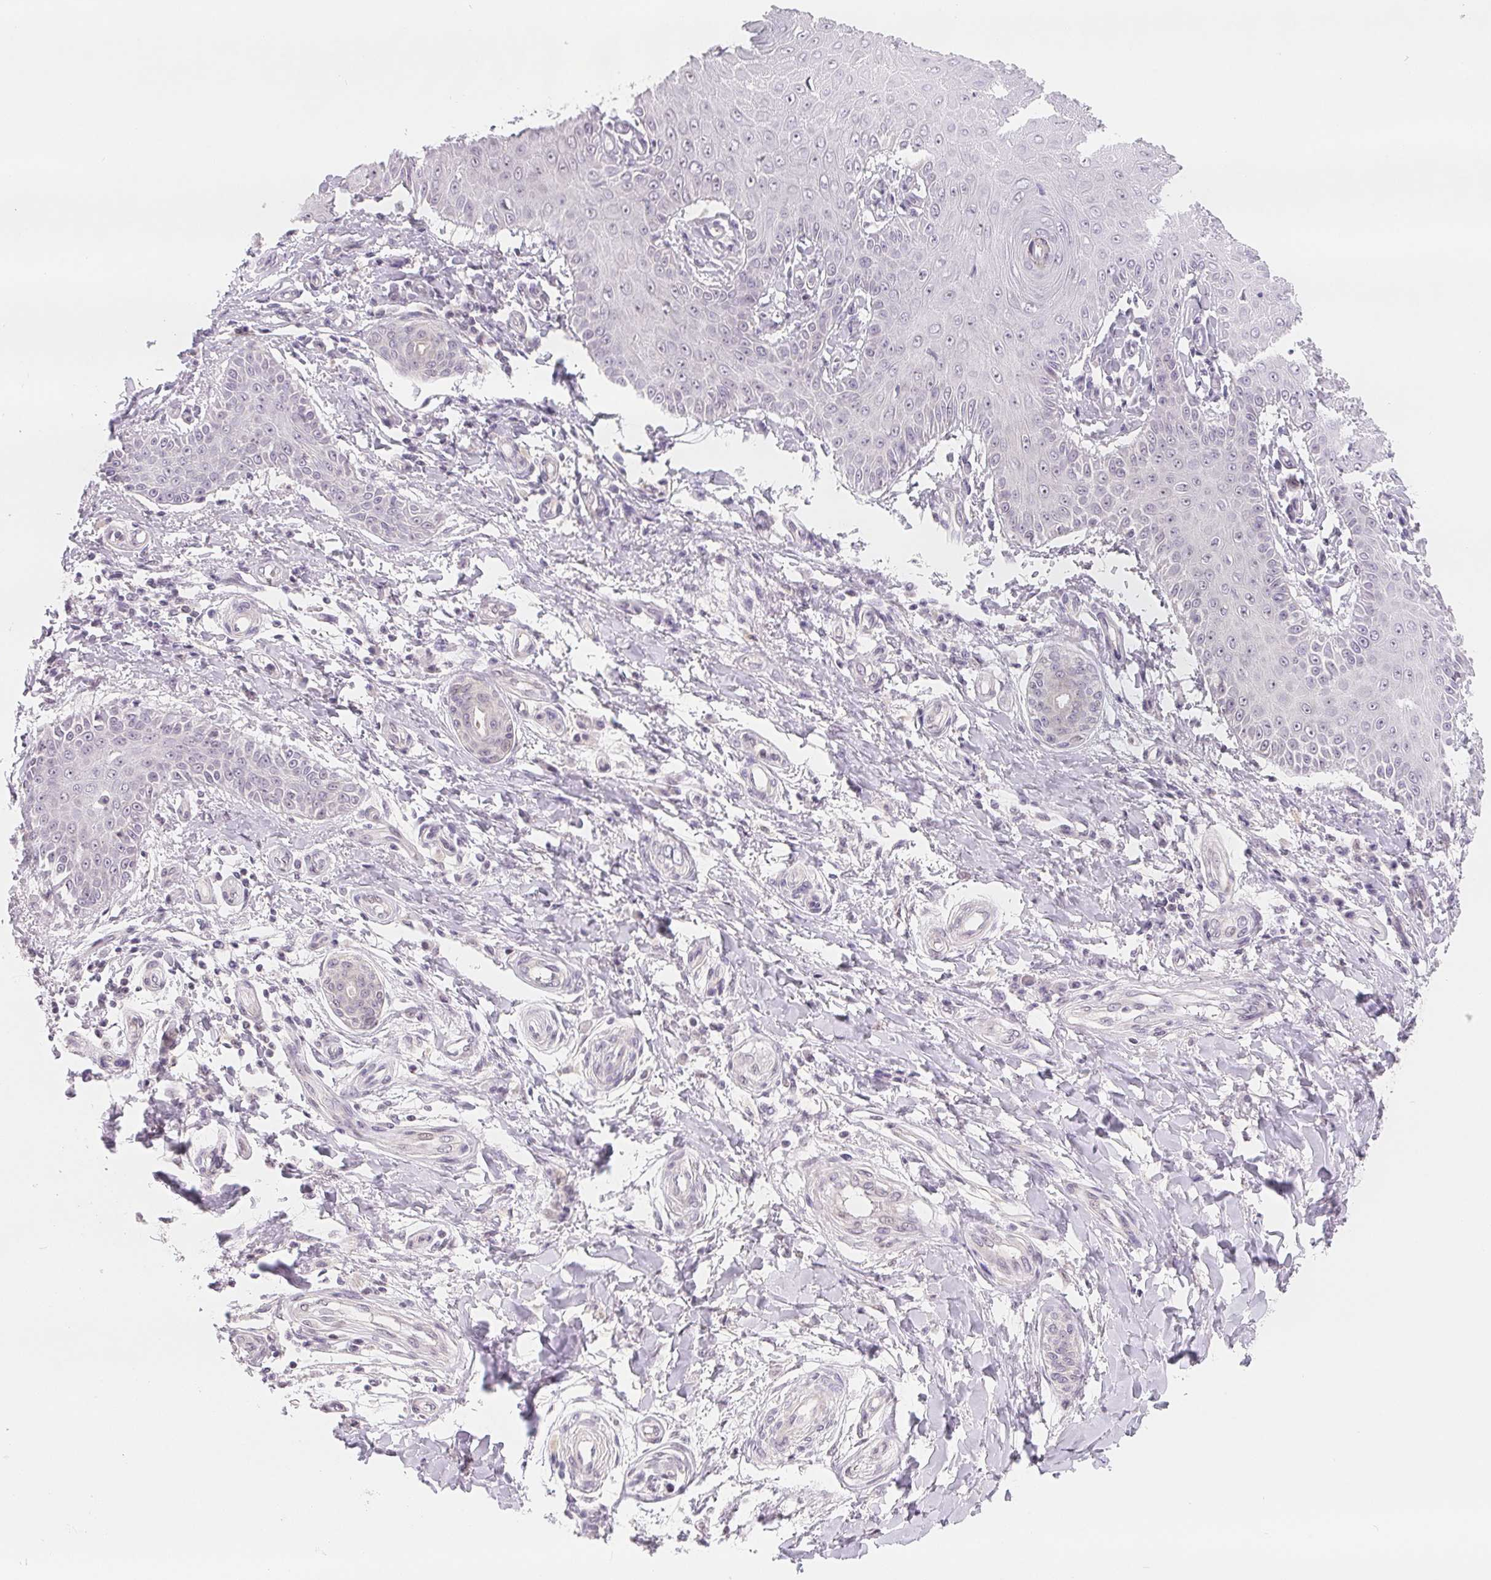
{"staining": {"intensity": "negative", "quantity": "none", "location": "none"}, "tissue": "skin cancer", "cell_type": "Tumor cells", "image_type": "cancer", "snomed": [{"axis": "morphology", "description": "Squamous cell carcinoma, NOS"}, {"axis": "topography", "description": "Skin"}], "caption": "Tumor cells show no significant positivity in skin squamous cell carcinoma.", "gene": "LCA5L", "patient": {"sex": "male", "age": 70}}